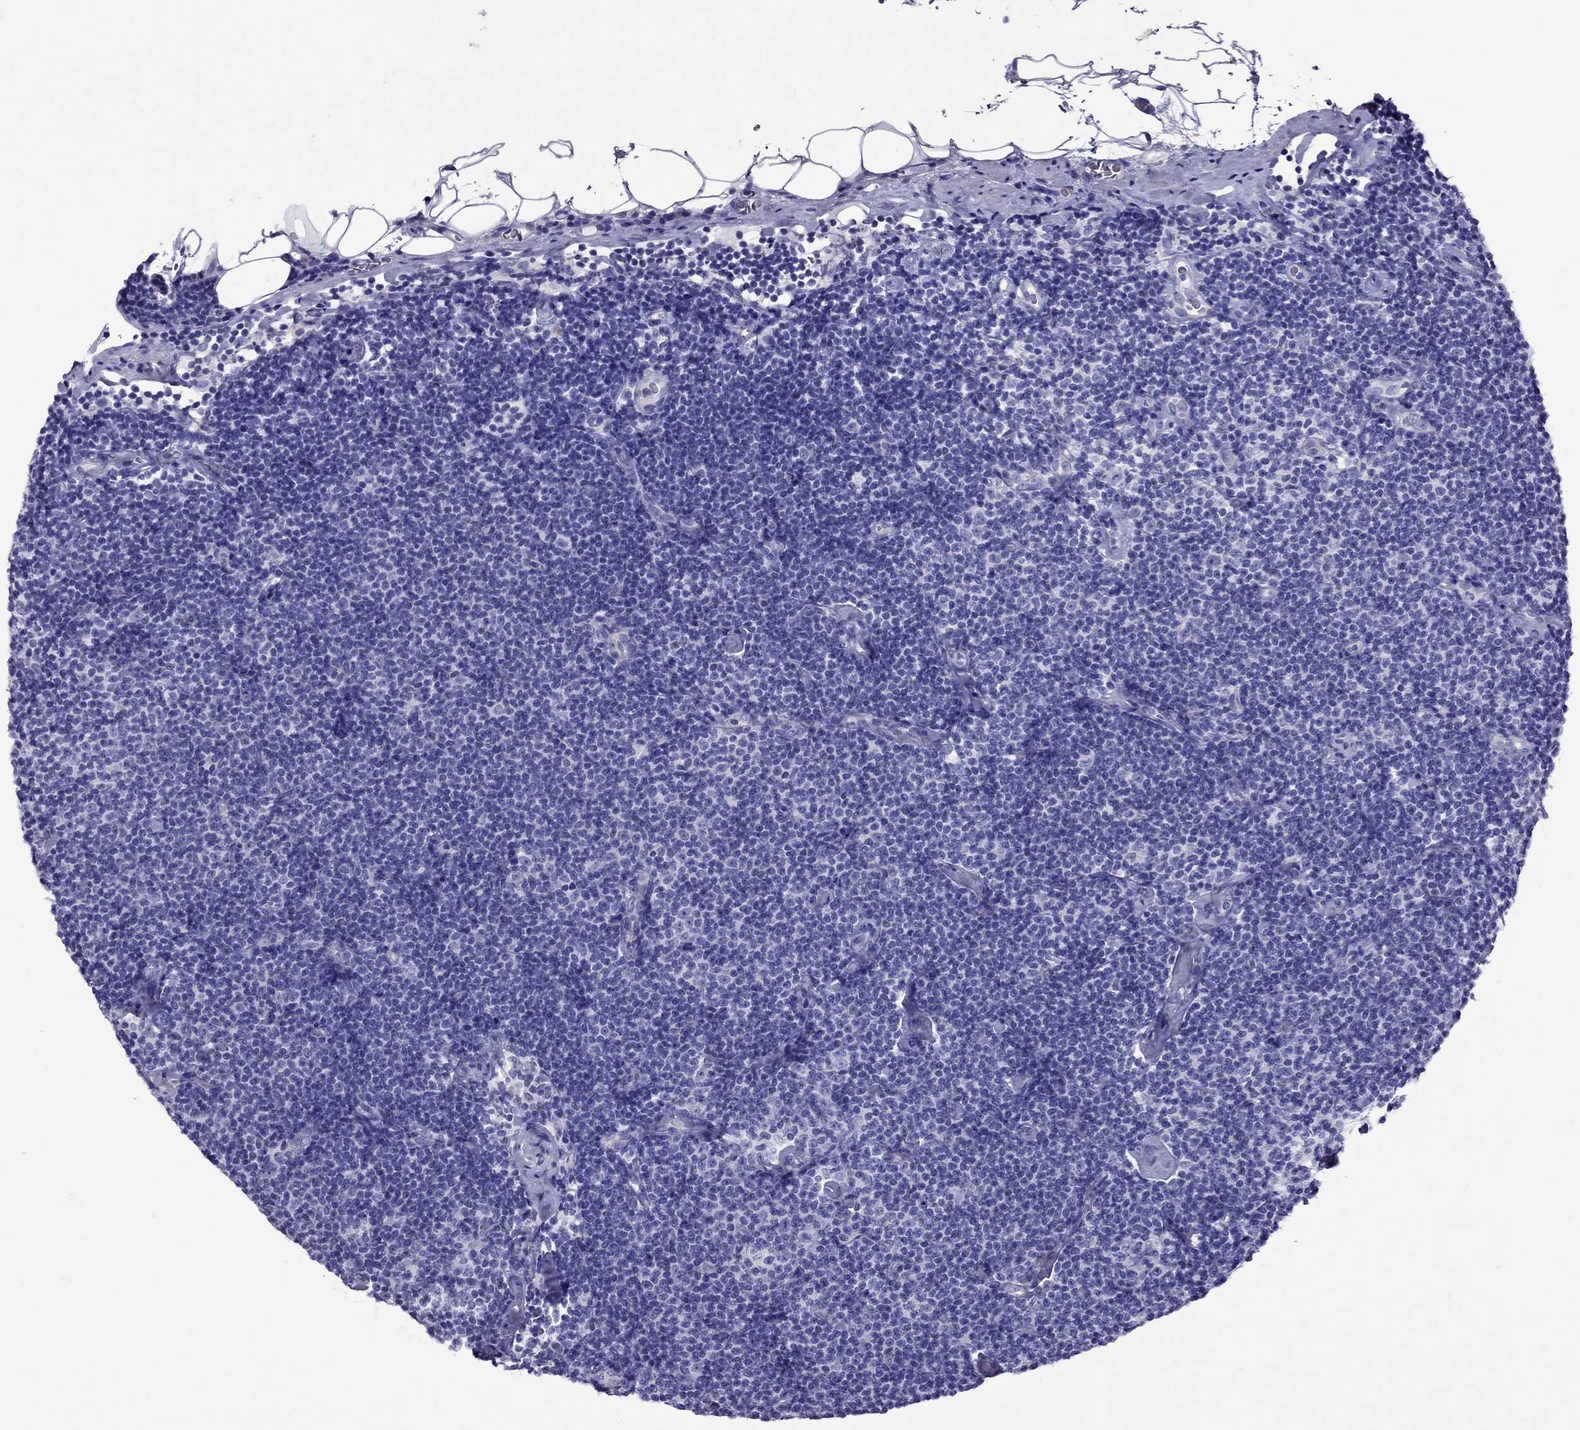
{"staining": {"intensity": "negative", "quantity": "none", "location": "none"}, "tissue": "lymphoma", "cell_type": "Tumor cells", "image_type": "cancer", "snomed": [{"axis": "morphology", "description": "Malignant lymphoma, non-Hodgkin's type, Low grade"}, {"axis": "topography", "description": "Lymph node"}], "caption": "Protein analysis of lymphoma displays no significant expression in tumor cells. Nuclei are stained in blue.", "gene": "MYL11", "patient": {"sex": "male", "age": 81}}